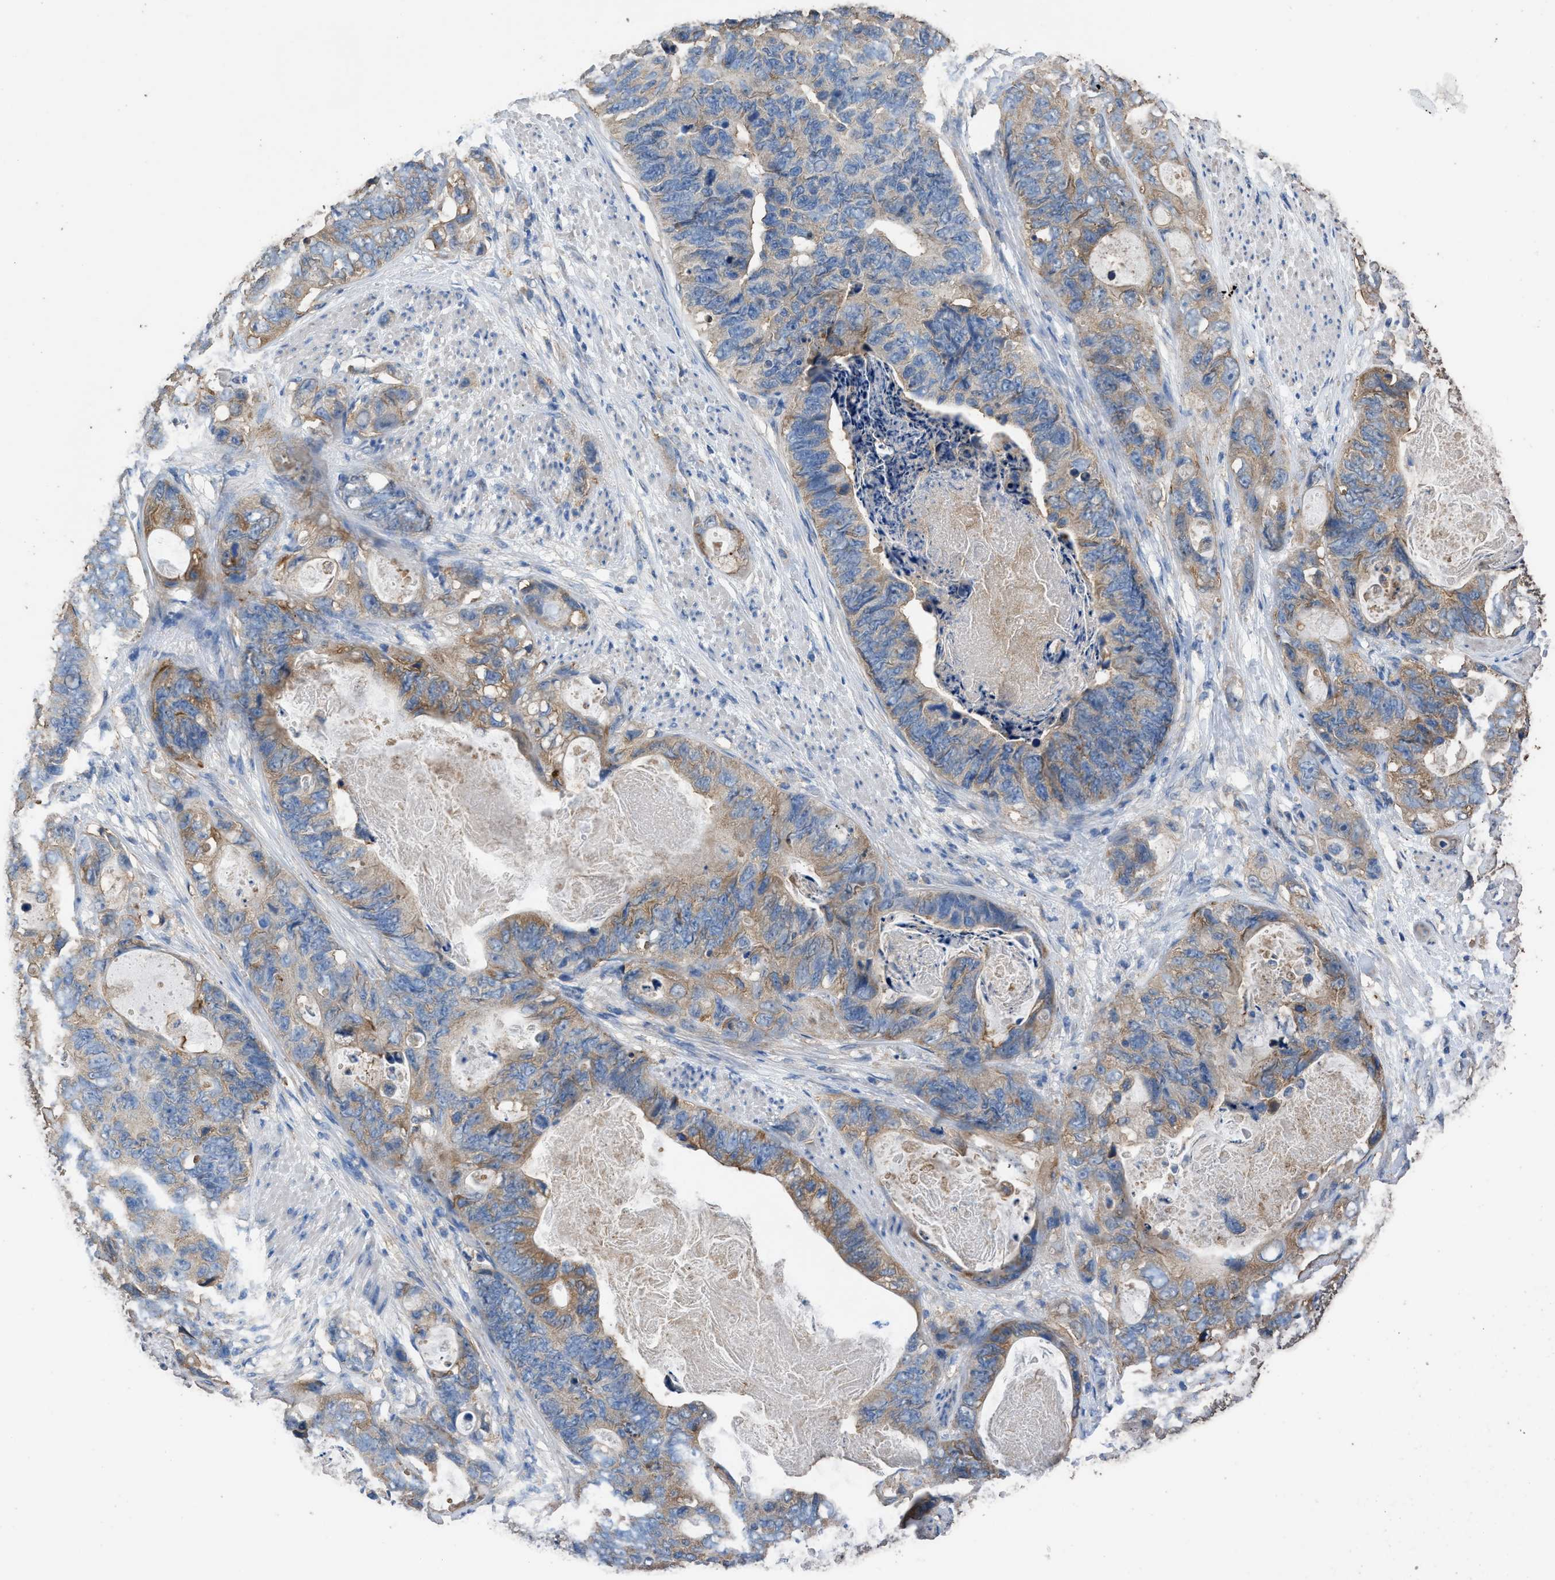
{"staining": {"intensity": "weak", "quantity": "25%-75%", "location": "cytoplasmic/membranous"}, "tissue": "stomach cancer", "cell_type": "Tumor cells", "image_type": "cancer", "snomed": [{"axis": "morphology", "description": "Adenocarcinoma, NOS"}, {"axis": "topography", "description": "Stomach"}], "caption": "Protein expression analysis of stomach cancer (adenocarcinoma) shows weak cytoplasmic/membranous positivity in about 25%-75% of tumor cells.", "gene": "ITSN1", "patient": {"sex": "female", "age": 89}}